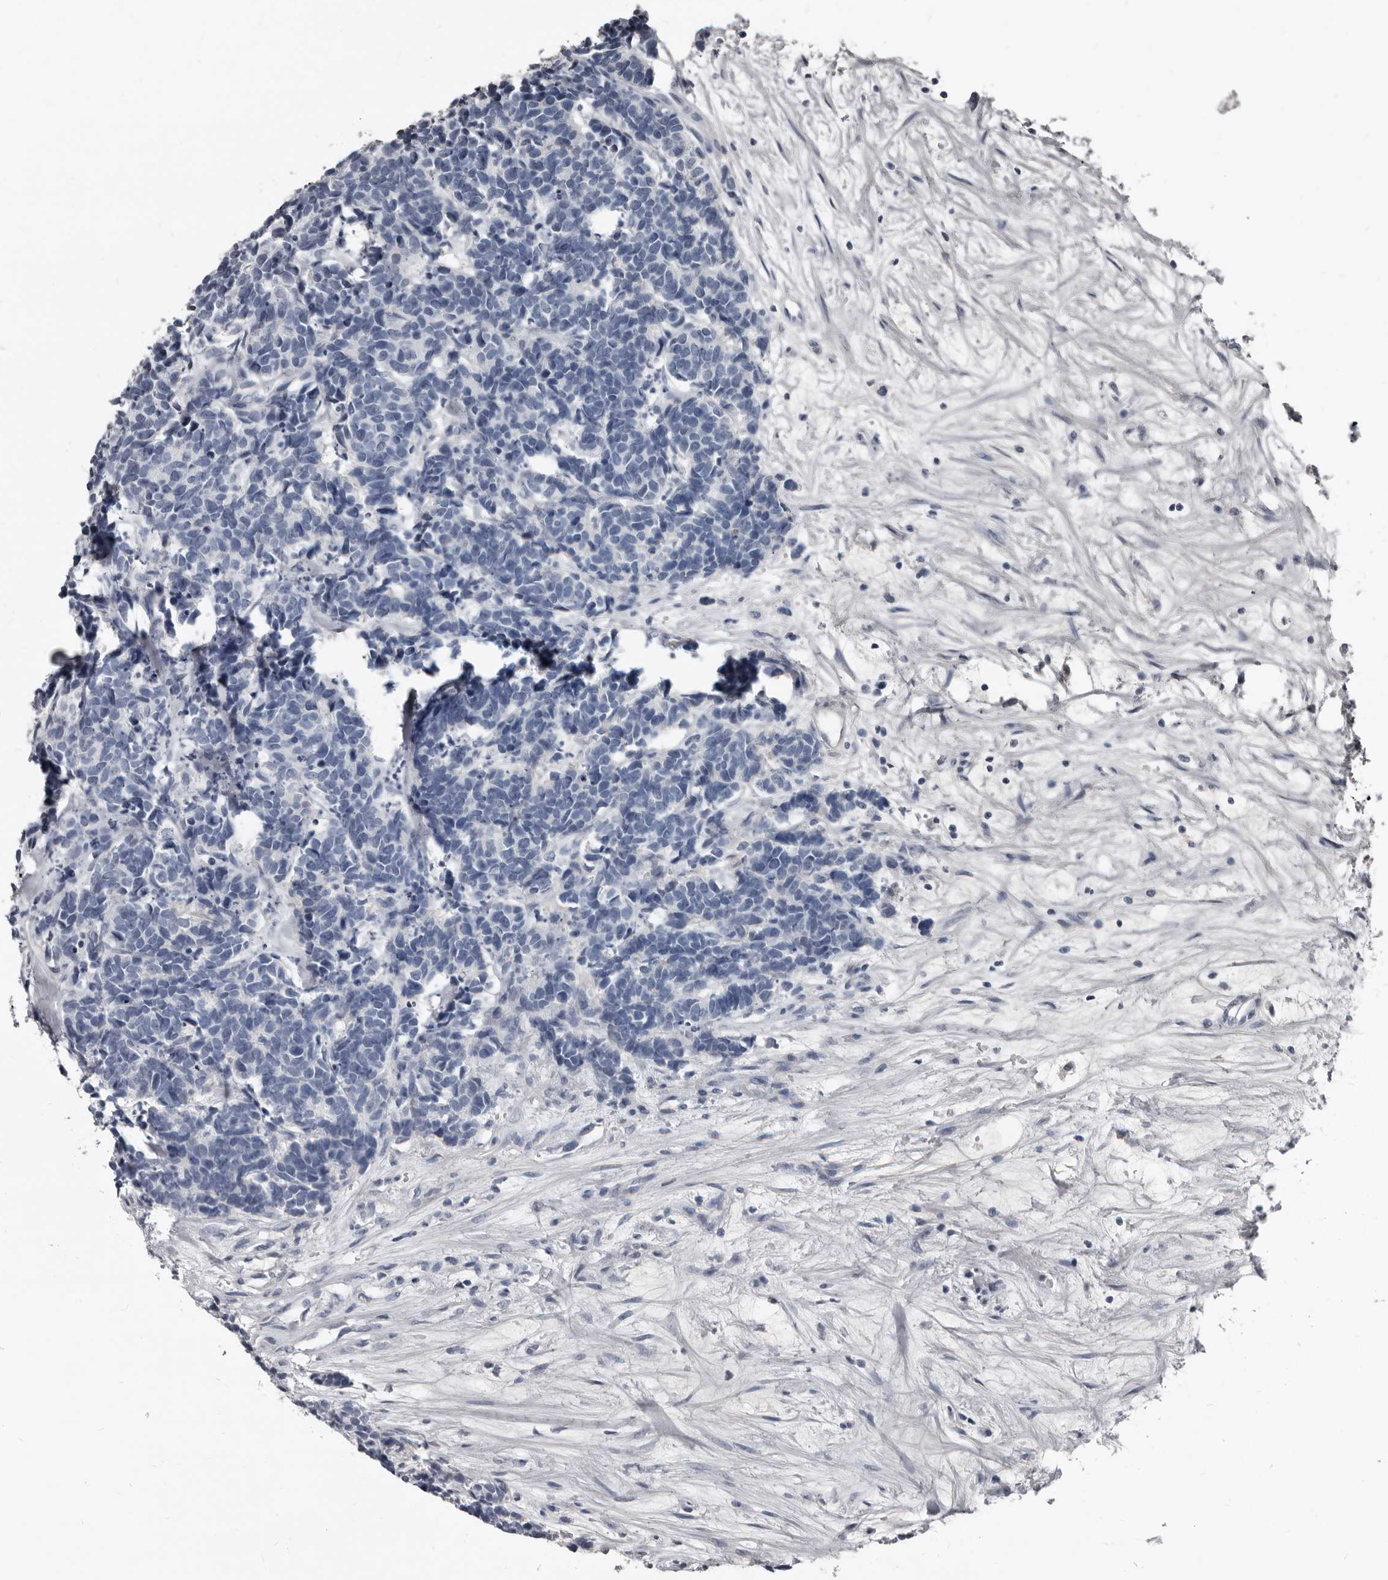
{"staining": {"intensity": "negative", "quantity": "none", "location": "none"}, "tissue": "carcinoid", "cell_type": "Tumor cells", "image_type": "cancer", "snomed": [{"axis": "morphology", "description": "Carcinoma, NOS"}, {"axis": "morphology", "description": "Carcinoid, malignant, NOS"}, {"axis": "topography", "description": "Urinary bladder"}], "caption": "This is an IHC histopathology image of human carcinoid (malignant). There is no positivity in tumor cells.", "gene": "GREB1", "patient": {"sex": "male", "age": 57}}